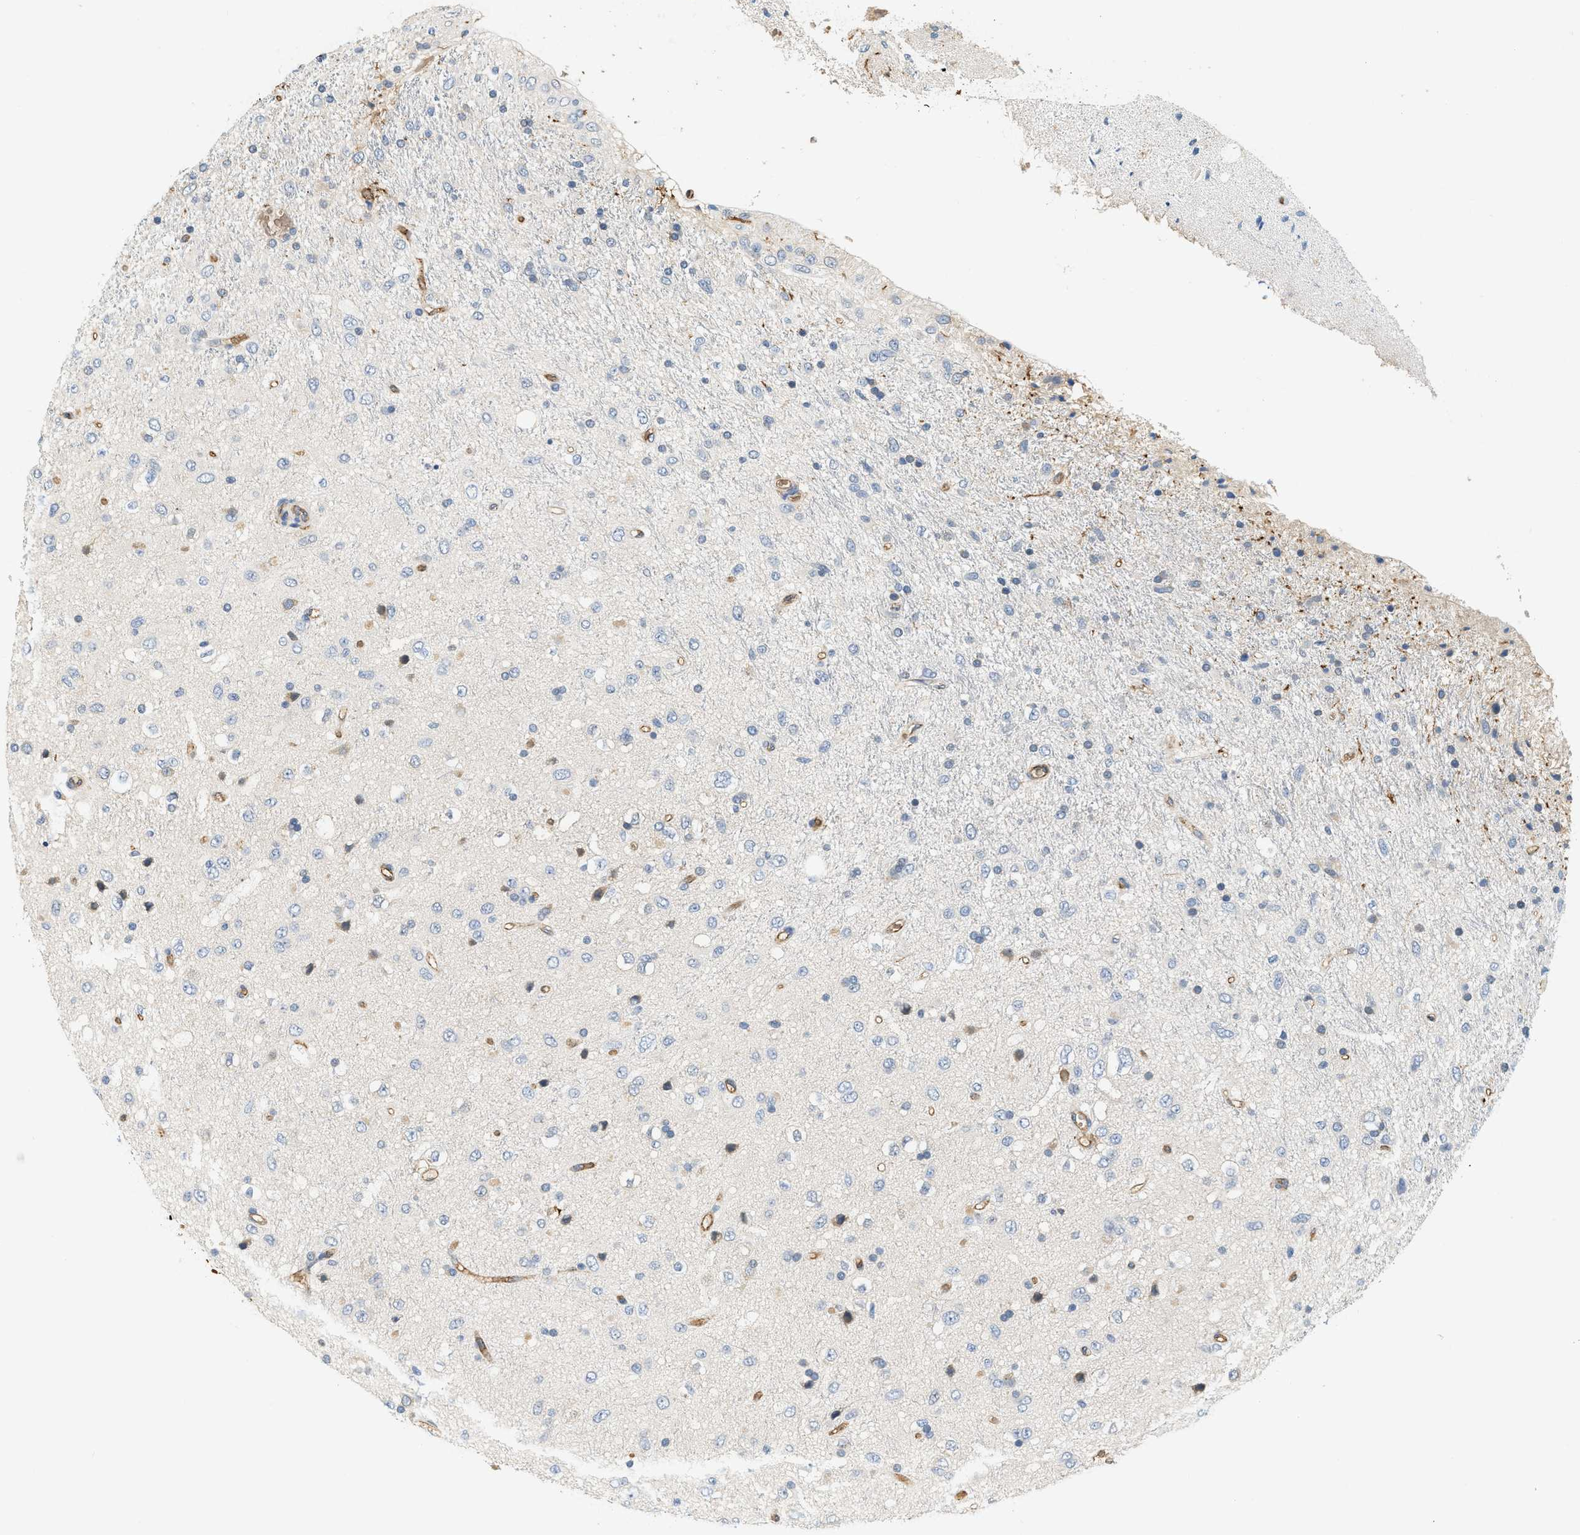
{"staining": {"intensity": "negative", "quantity": "none", "location": "none"}, "tissue": "glioma", "cell_type": "Tumor cells", "image_type": "cancer", "snomed": [{"axis": "morphology", "description": "Glioma, malignant, Low grade"}, {"axis": "topography", "description": "Brain"}], "caption": "Micrograph shows no protein expression in tumor cells of malignant glioma (low-grade) tissue. (Immunohistochemistry, brightfield microscopy, high magnification).", "gene": "CYTH2", "patient": {"sex": "male", "age": 77}}